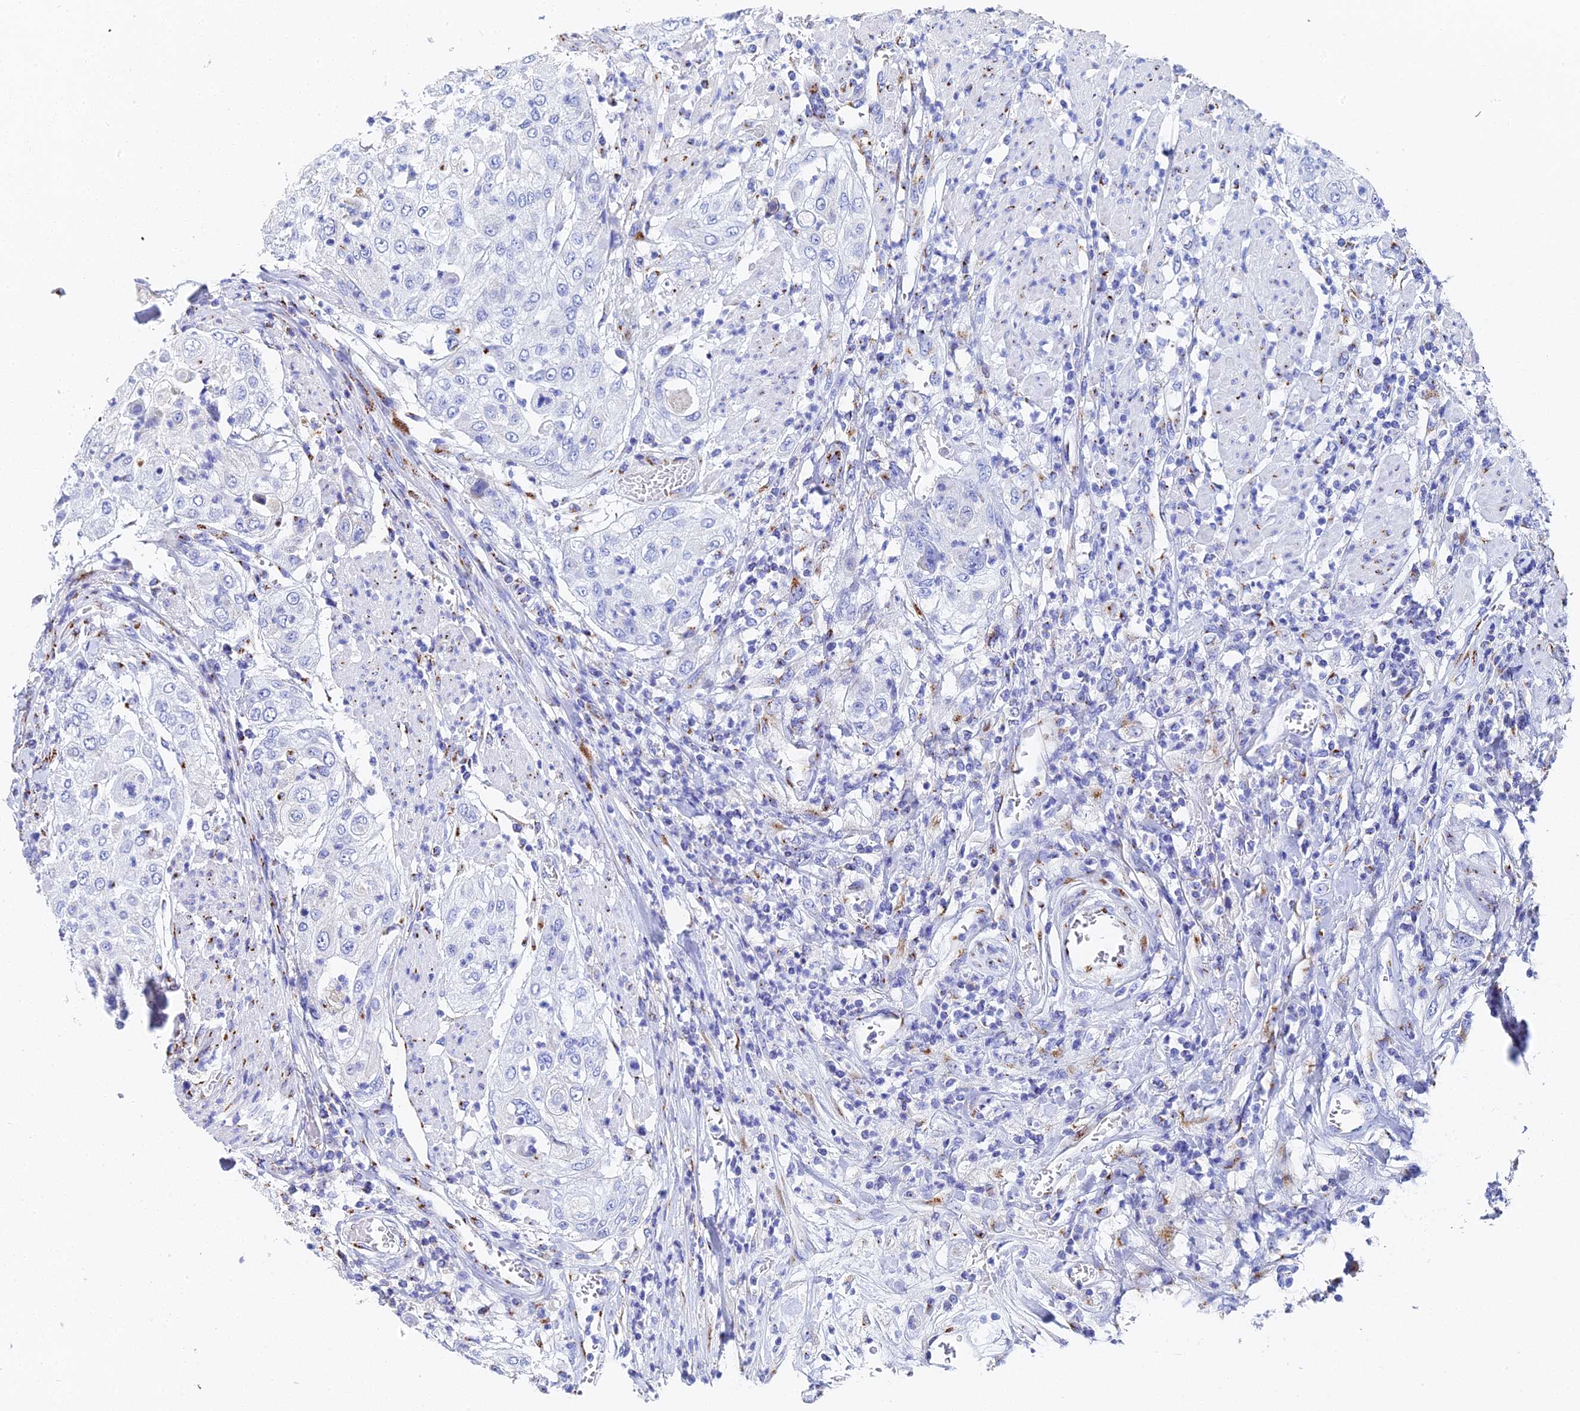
{"staining": {"intensity": "negative", "quantity": "none", "location": "none"}, "tissue": "urothelial cancer", "cell_type": "Tumor cells", "image_type": "cancer", "snomed": [{"axis": "morphology", "description": "Urothelial carcinoma, High grade"}, {"axis": "topography", "description": "Urinary bladder"}], "caption": "Image shows no significant protein staining in tumor cells of urothelial cancer.", "gene": "ENSG00000268674", "patient": {"sex": "female", "age": 79}}